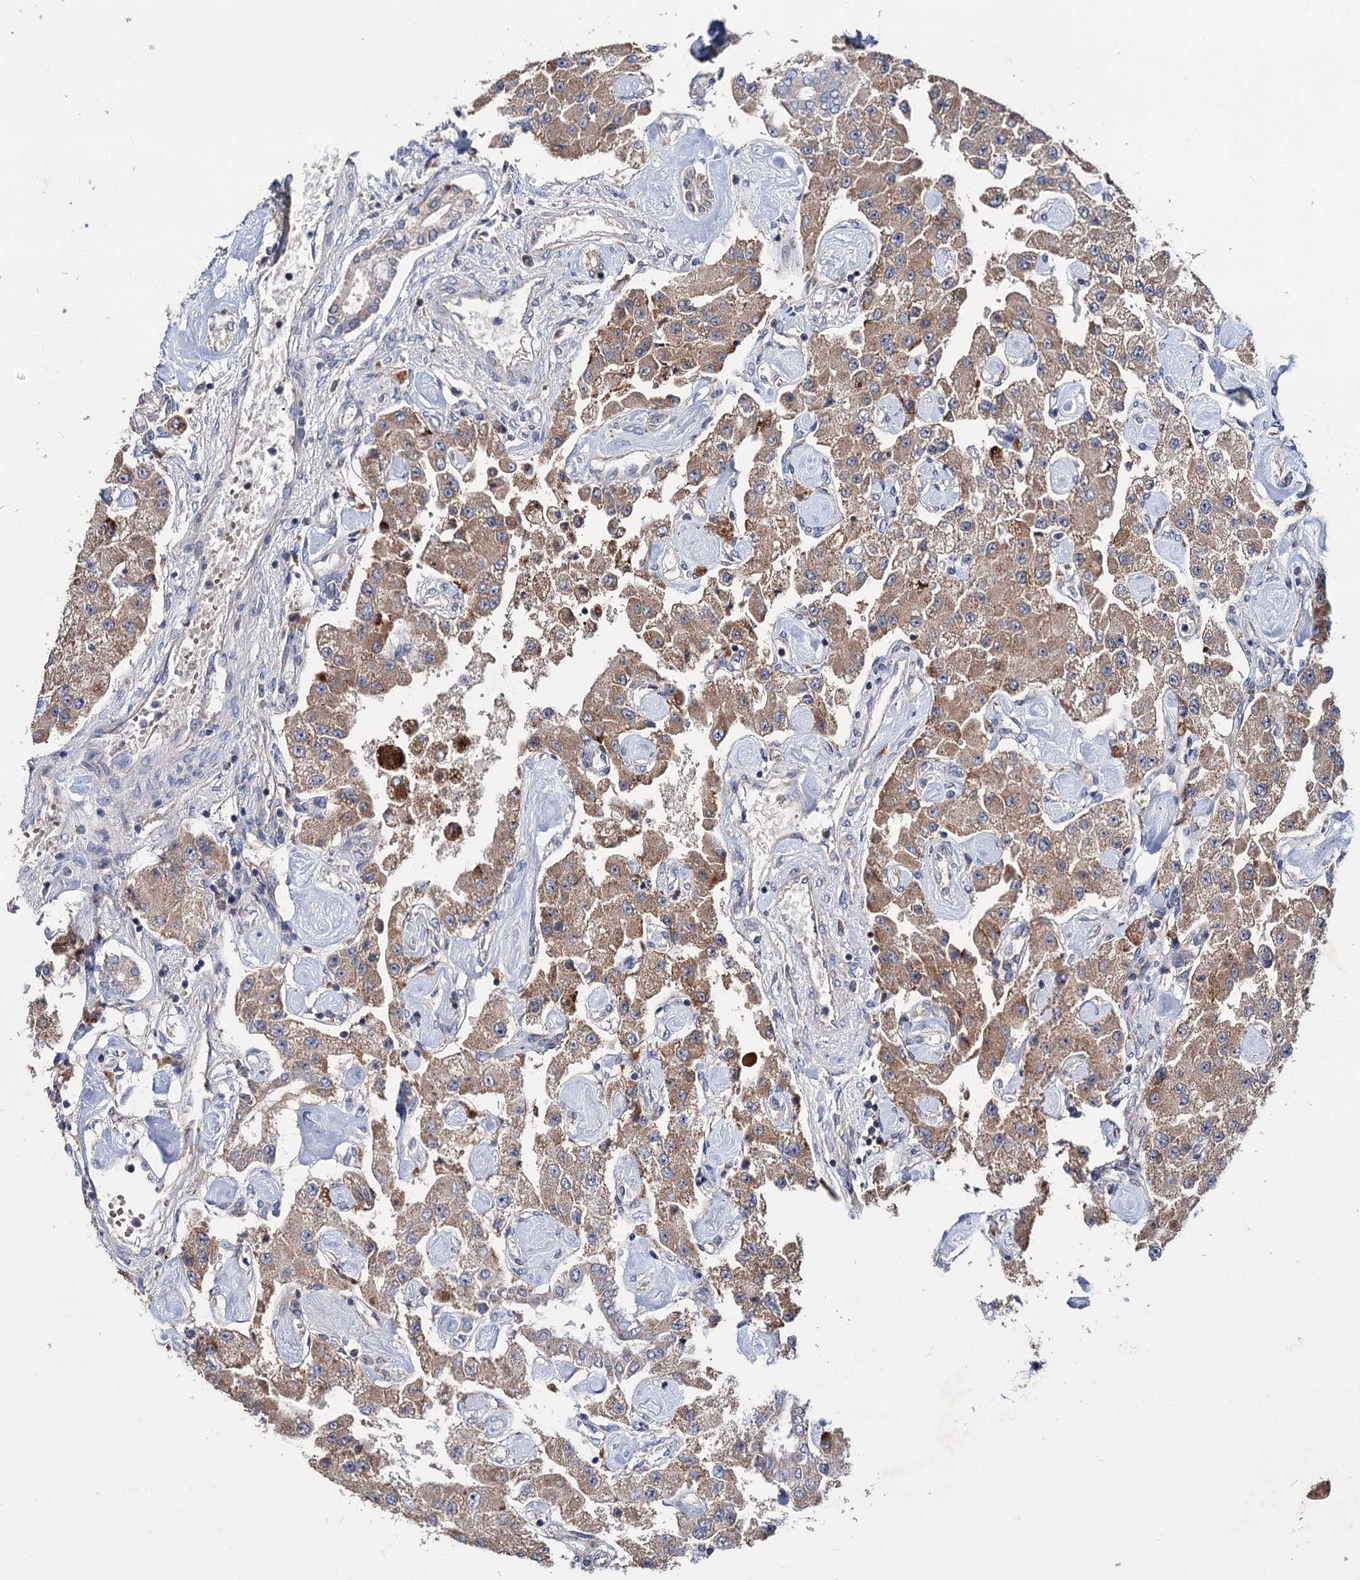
{"staining": {"intensity": "moderate", "quantity": ">75%", "location": "cytoplasmic/membranous"}, "tissue": "carcinoid", "cell_type": "Tumor cells", "image_type": "cancer", "snomed": [{"axis": "morphology", "description": "Carcinoid, malignant, NOS"}, {"axis": "topography", "description": "Pancreas"}], "caption": "A photomicrograph of malignant carcinoid stained for a protein displays moderate cytoplasmic/membranous brown staining in tumor cells. (DAB IHC, brown staining for protein, blue staining for nuclei).", "gene": "CLPB", "patient": {"sex": "male", "age": 41}}